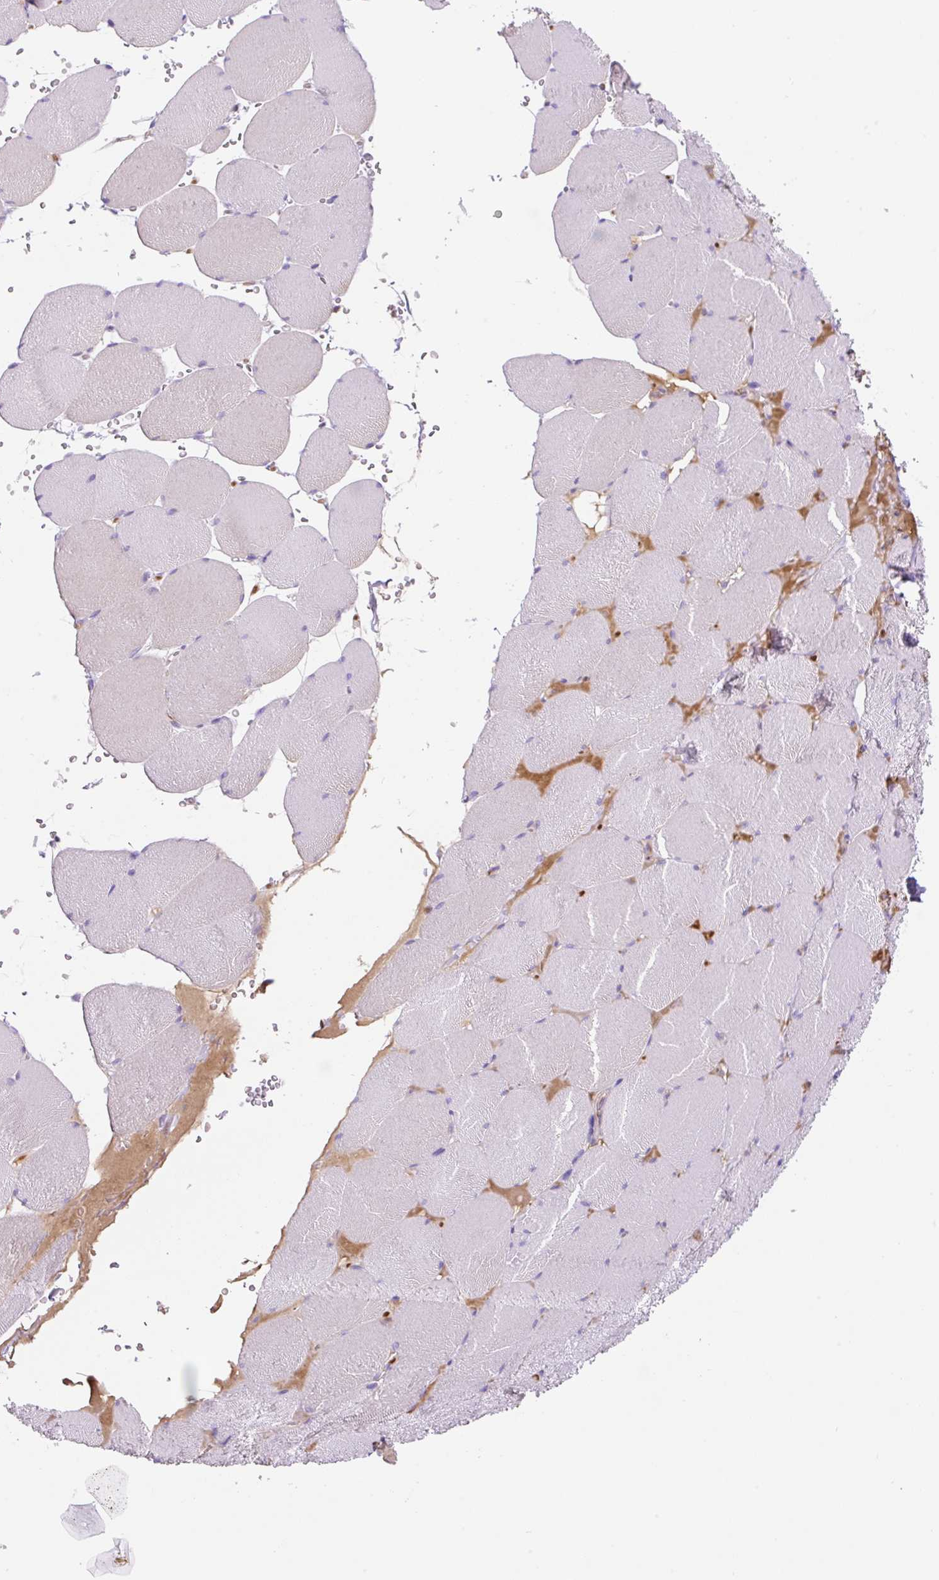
{"staining": {"intensity": "negative", "quantity": "none", "location": "none"}, "tissue": "skeletal muscle", "cell_type": "Myocytes", "image_type": "normal", "snomed": [{"axis": "morphology", "description": "Normal tissue, NOS"}, {"axis": "topography", "description": "Skeletal muscle"}, {"axis": "topography", "description": "Head-Neck"}], "caption": "Micrograph shows no significant protein positivity in myocytes of normal skeletal muscle. (IHC, brightfield microscopy, high magnification).", "gene": "TDRD15", "patient": {"sex": "male", "age": 66}}